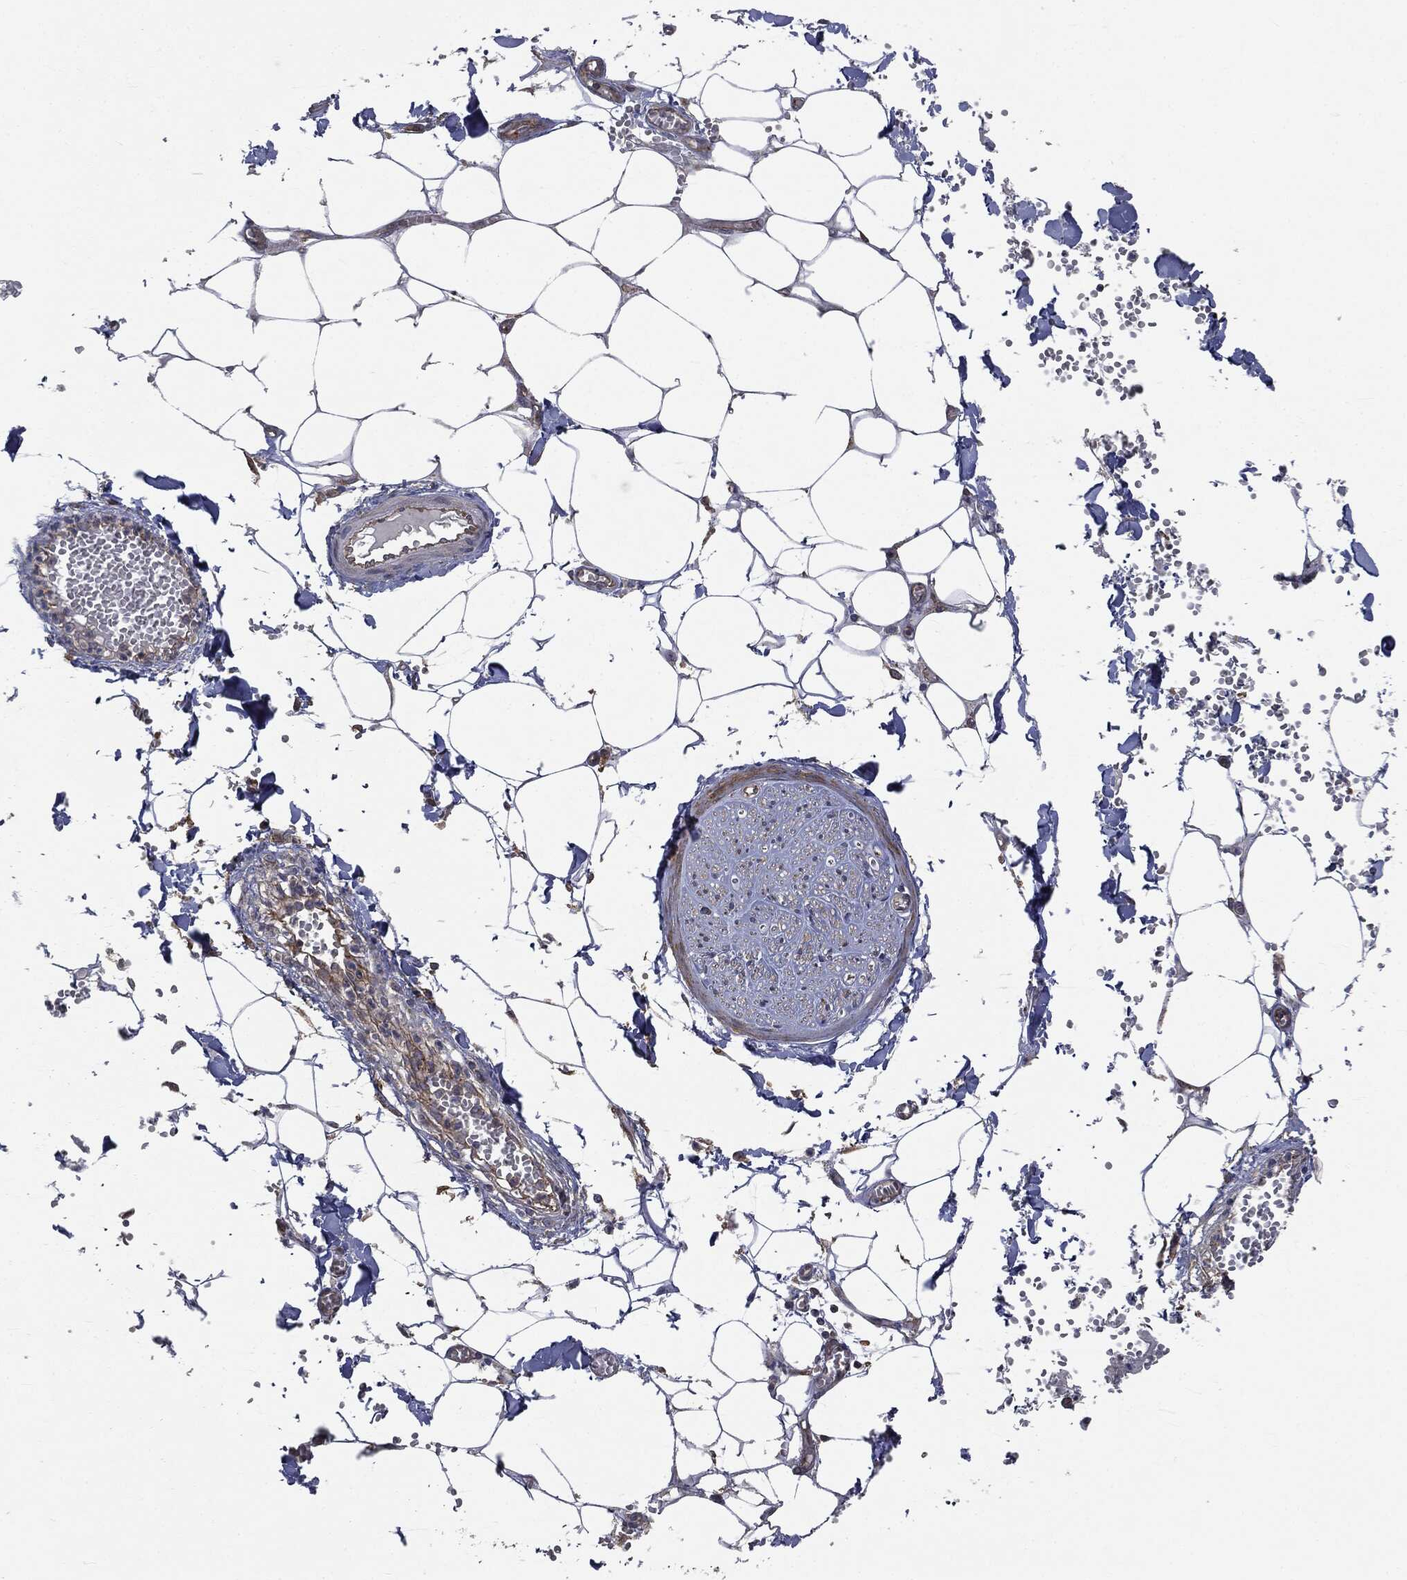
{"staining": {"intensity": "negative", "quantity": "none", "location": "none"}, "tissue": "adipose tissue", "cell_type": "Adipocytes", "image_type": "normal", "snomed": [{"axis": "morphology", "description": "Normal tissue, NOS"}, {"axis": "morphology", "description": "Squamous cell carcinoma, NOS"}, {"axis": "topography", "description": "Cartilage tissue"}, {"axis": "topography", "description": "Lung"}], "caption": "The histopathology image exhibits no staining of adipocytes in unremarkable adipose tissue.", "gene": "EPS15L1", "patient": {"sex": "male", "age": 66}}